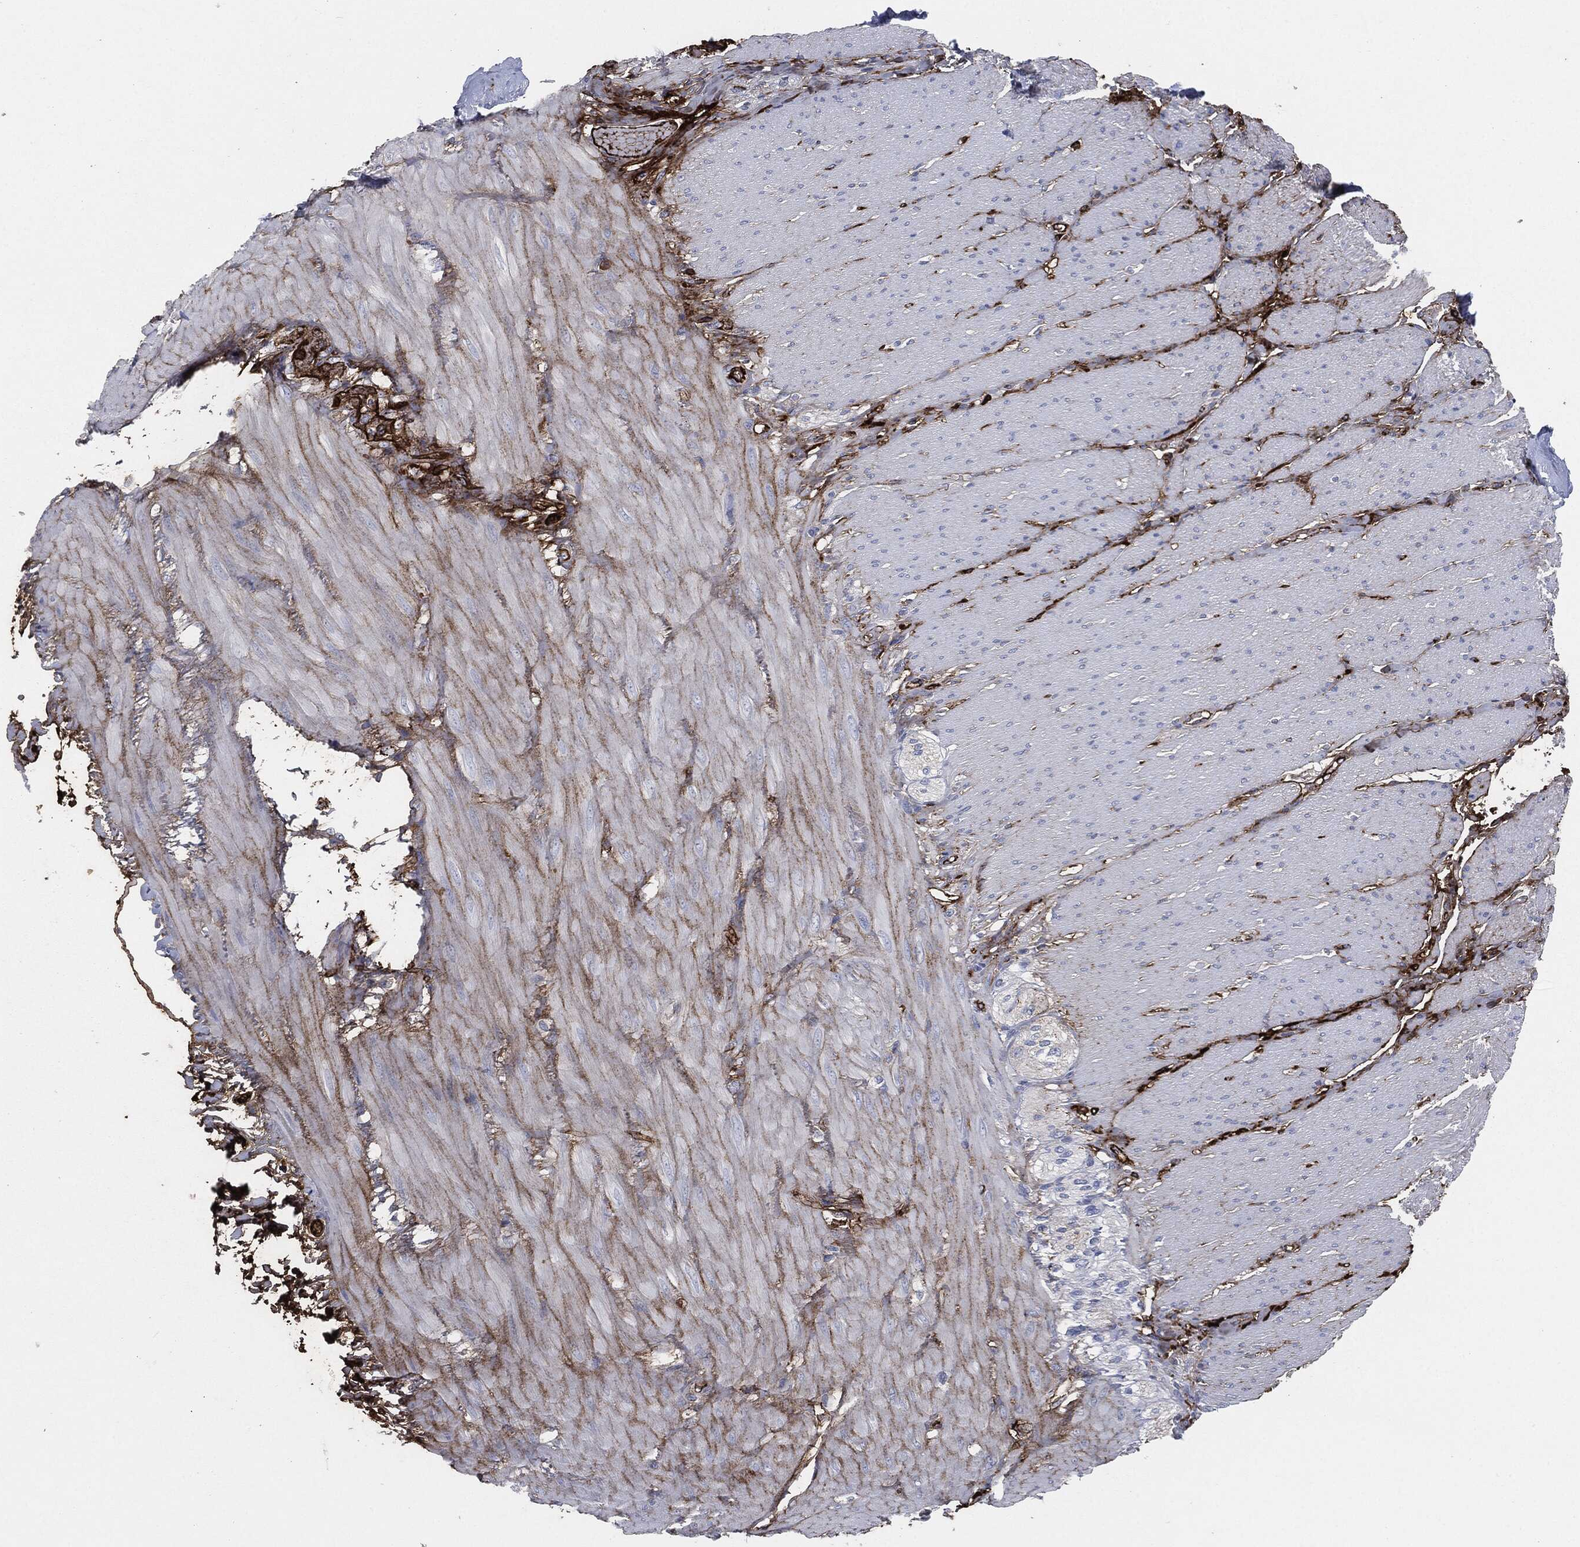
{"staining": {"intensity": "negative", "quantity": "none", "location": "none"}, "tissue": "soft tissue", "cell_type": "Fibroblasts", "image_type": "normal", "snomed": [{"axis": "morphology", "description": "Normal tissue, NOS"}, {"axis": "topography", "description": "Smooth muscle"}, {"axis": "topography", "description": "Duodenum"}, {"axis": "topography", "description": "Peripheral nerve tissue"}], "caption": "IHC image of normal soft tissue stained for a protein (brown), which shows no expression in fibroblasts. The staining was performed using DAB (3,3'-diaminobenzidine) to visualize the protein expression in brown, while the nuclei were stained in blue with hematoxylin (Magnification: 20x).", "gene": "APOB", "patient": {"sex": "female", "age": 61}}